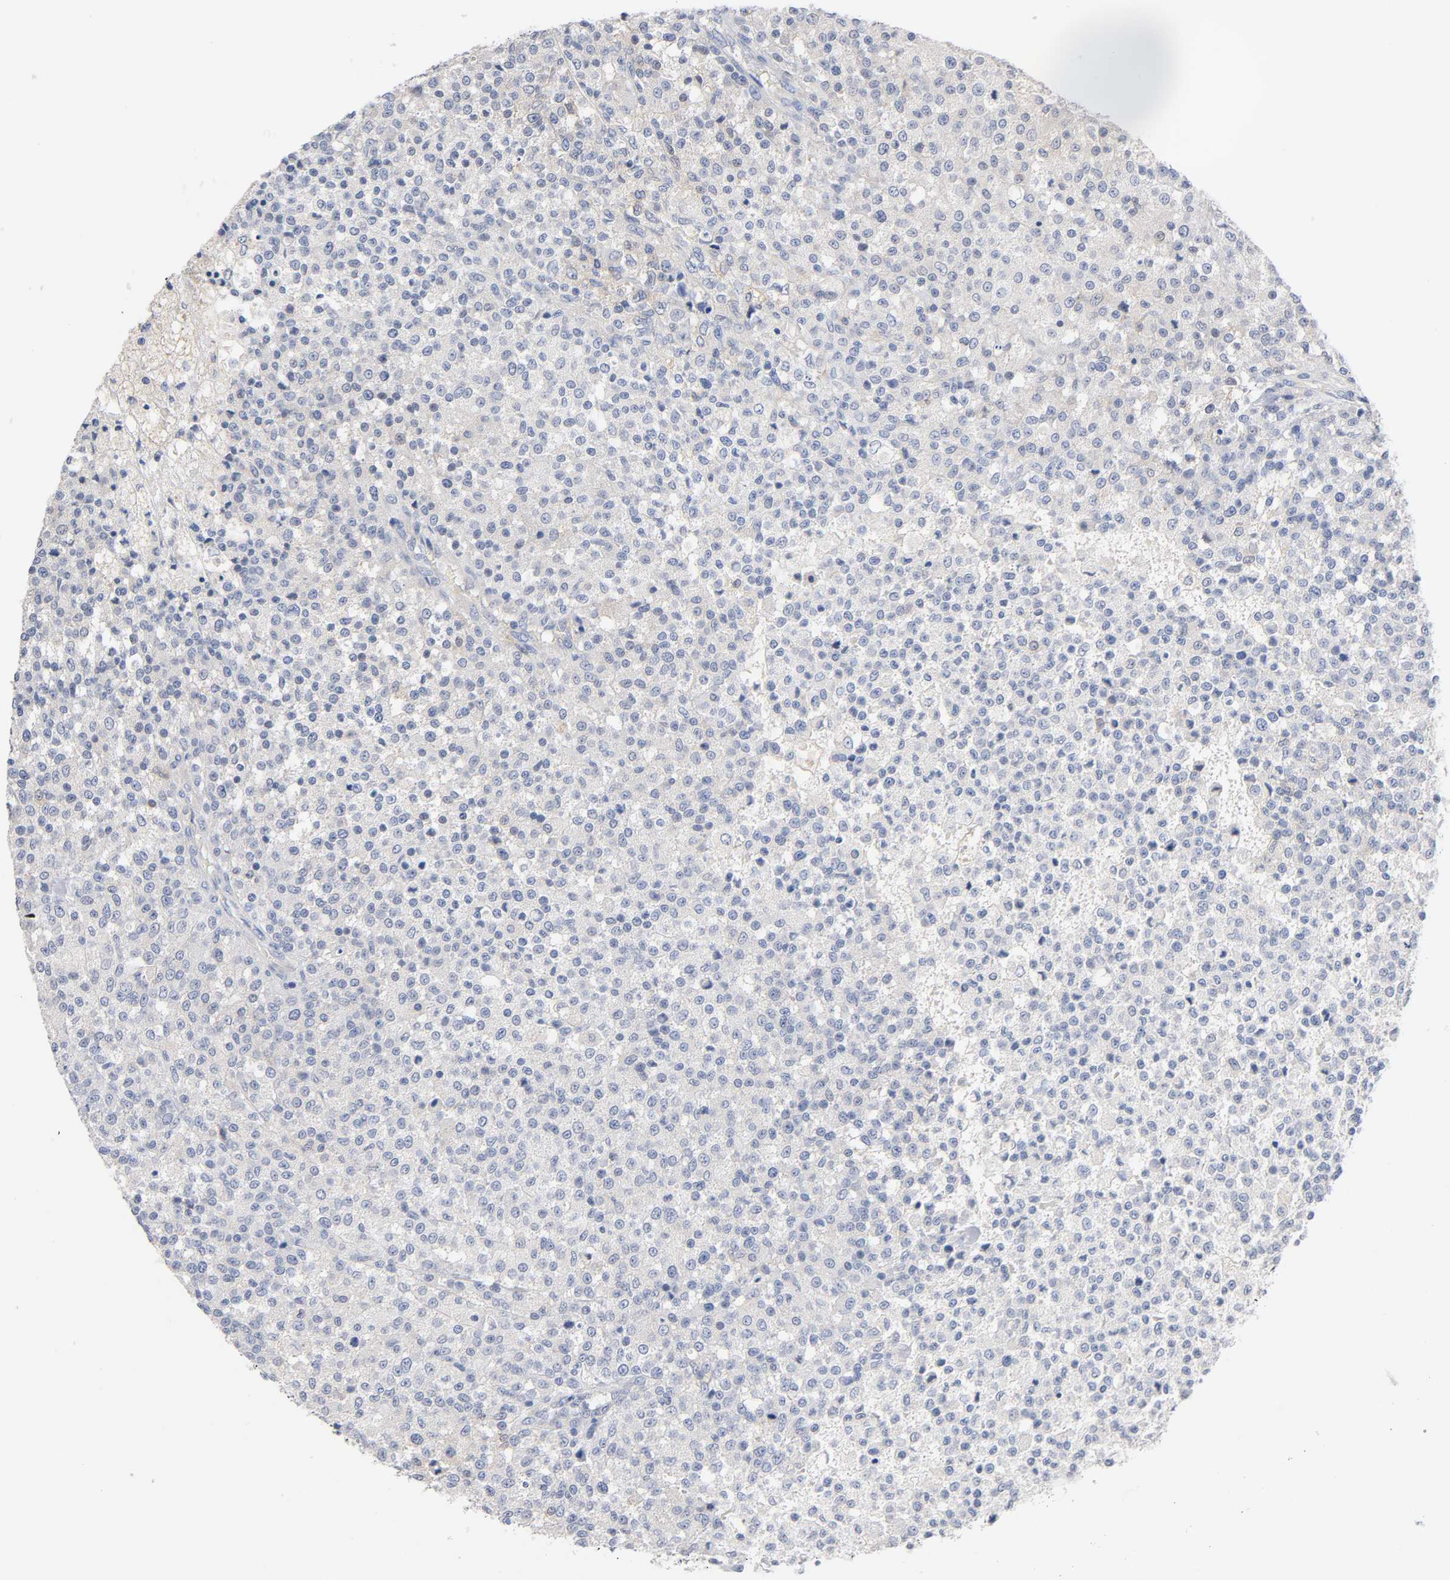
{"staining": {"intensity": "negative", "quantity": "none", "location": "none"}, "tissue": "testis cancer", "cell_type": "Tumor cells", "image_type": "cancer", "snomed": [{"axis": "morphology", "description": "Seminoma, NOS"}, {"axis": "topography", "description": "Testis"}], "caption": "High magnification brightfield microscopy of testis seminoma stained with DAB (3,3'-diaminobenzidine) (brown) and counterstained with hematoxylin (blue): tumor cells show no significant expression.", "gene": "MALT1", "patient": {"sex": "male", "age": 59}}